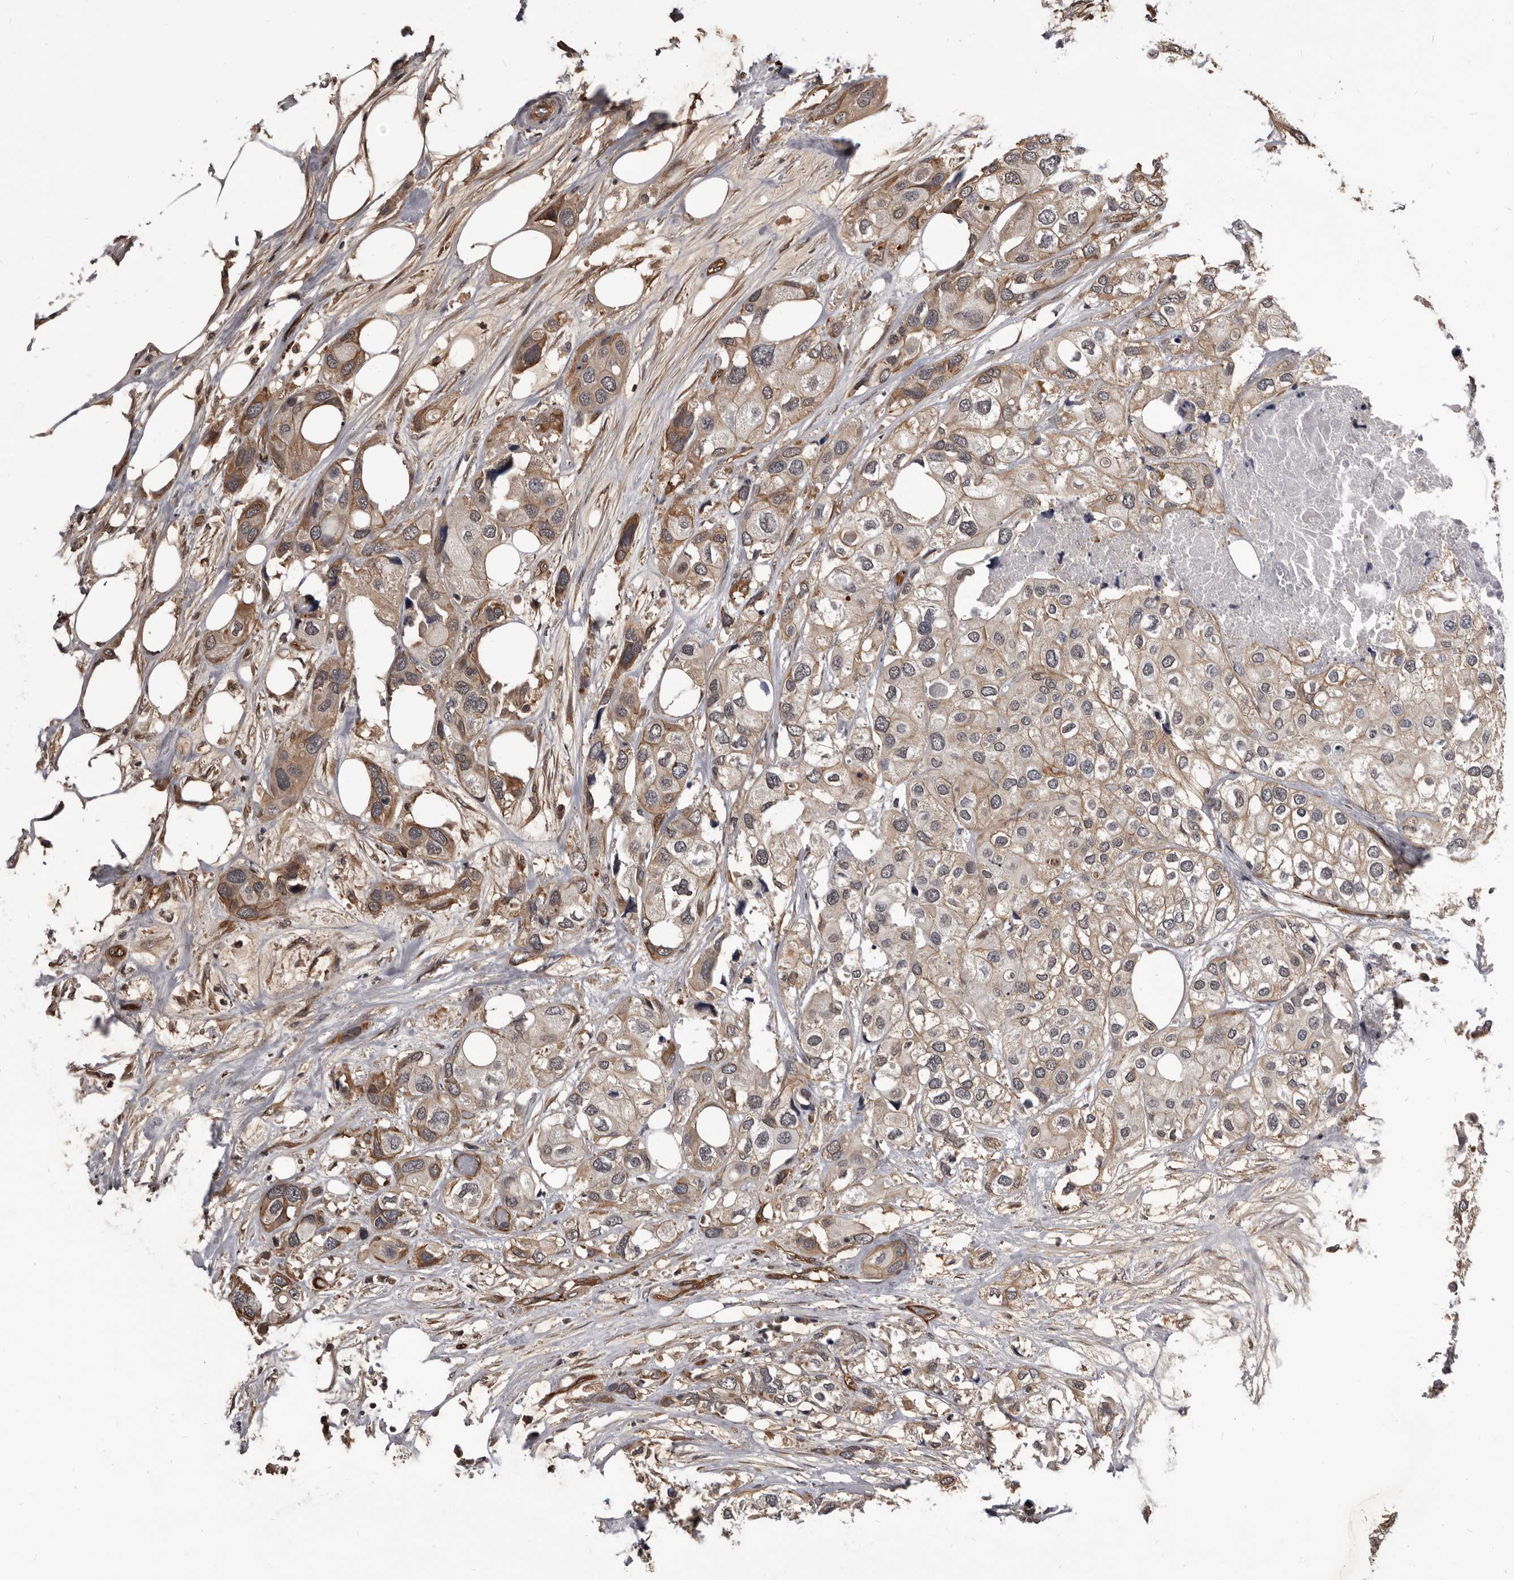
{"staining": {"intensity": "weak", "quantity": ">75%", "location": "cytoplasmic/membranous"}, "tissue": "urothelial cancer", "cell_type": "Tumor cells", "image_type": "cancer", "snomed": [{"axis": "morphology", "description": "Urothelial carcinoma, High grade"}, {"axis": "topography", "description": "Urinary bladder"}], "caption": "Weak cytoplasmic/membranous expression is appreciated in about >75% of tumor cells in urothelial cancer. (brown staining indicates protein expression, while blue staining denotes nuclei).", "gene": "ADAMTS20", "patient": {"sex": "male", "age": 64}}